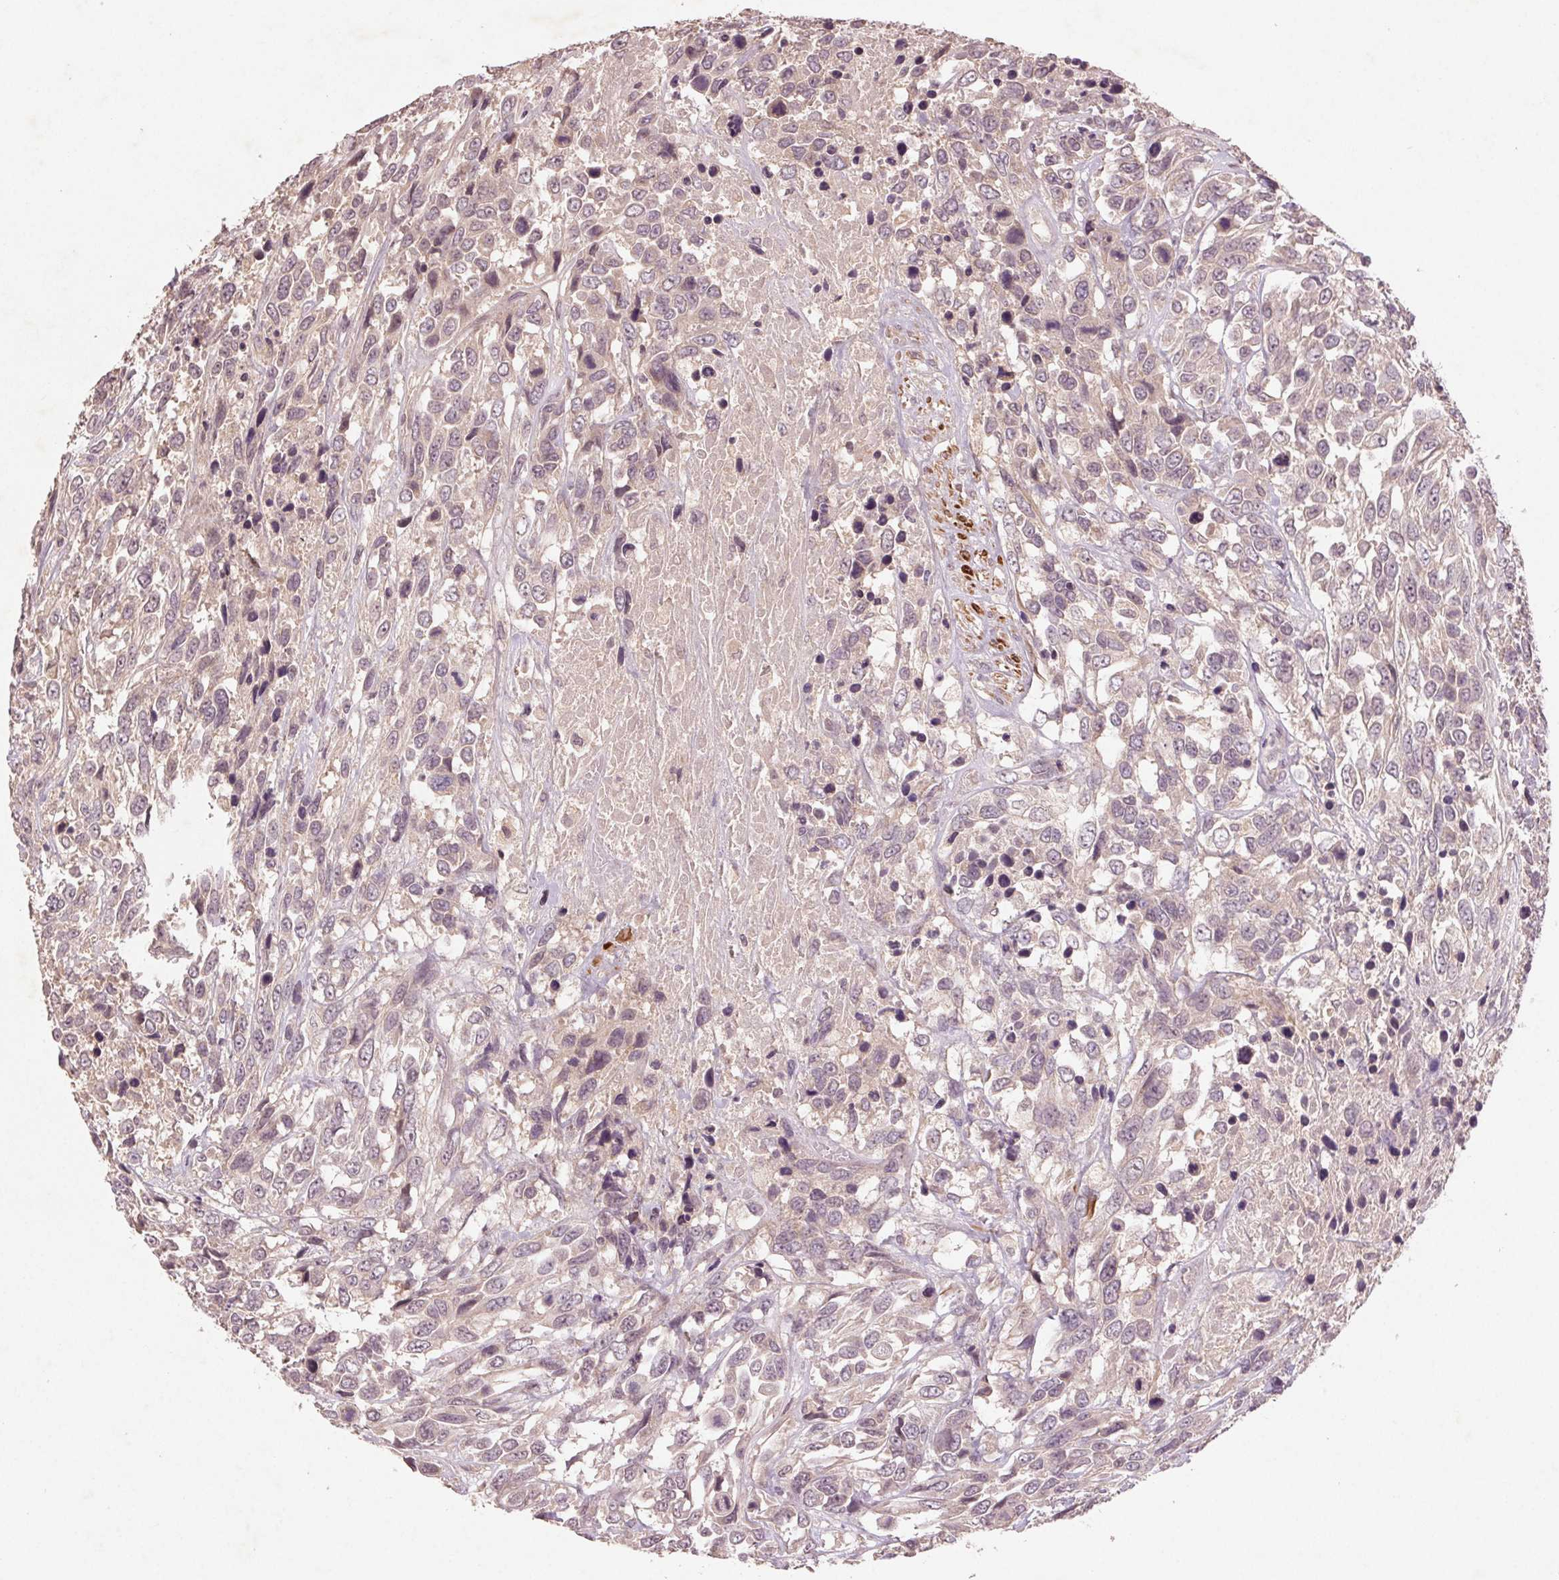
{"staining": {"intensity": "weak", "quantity": "25%-75%", "location": "cytoplasmic/membranous"}, "tissue": "urothelial cancer", "cell_type": "Tumor cells", "image_type": "cancer", "snomed": [{"axis": "morphology", "description": "Urothelial carcinoma, High grade"}, {"axis": "topography", "description": "Urinary bladder"}], "caption": "DAB (3,3'-diaminobenzidine) immunohistochemical staining of human high-grade urothelial carcinoma demonstrates weak cytoplasmic/membranous protein positivity in about 25%-75% of tumor cells.", "gene": "SMLR1", "patient": {"sex": "female", "age": 70}}